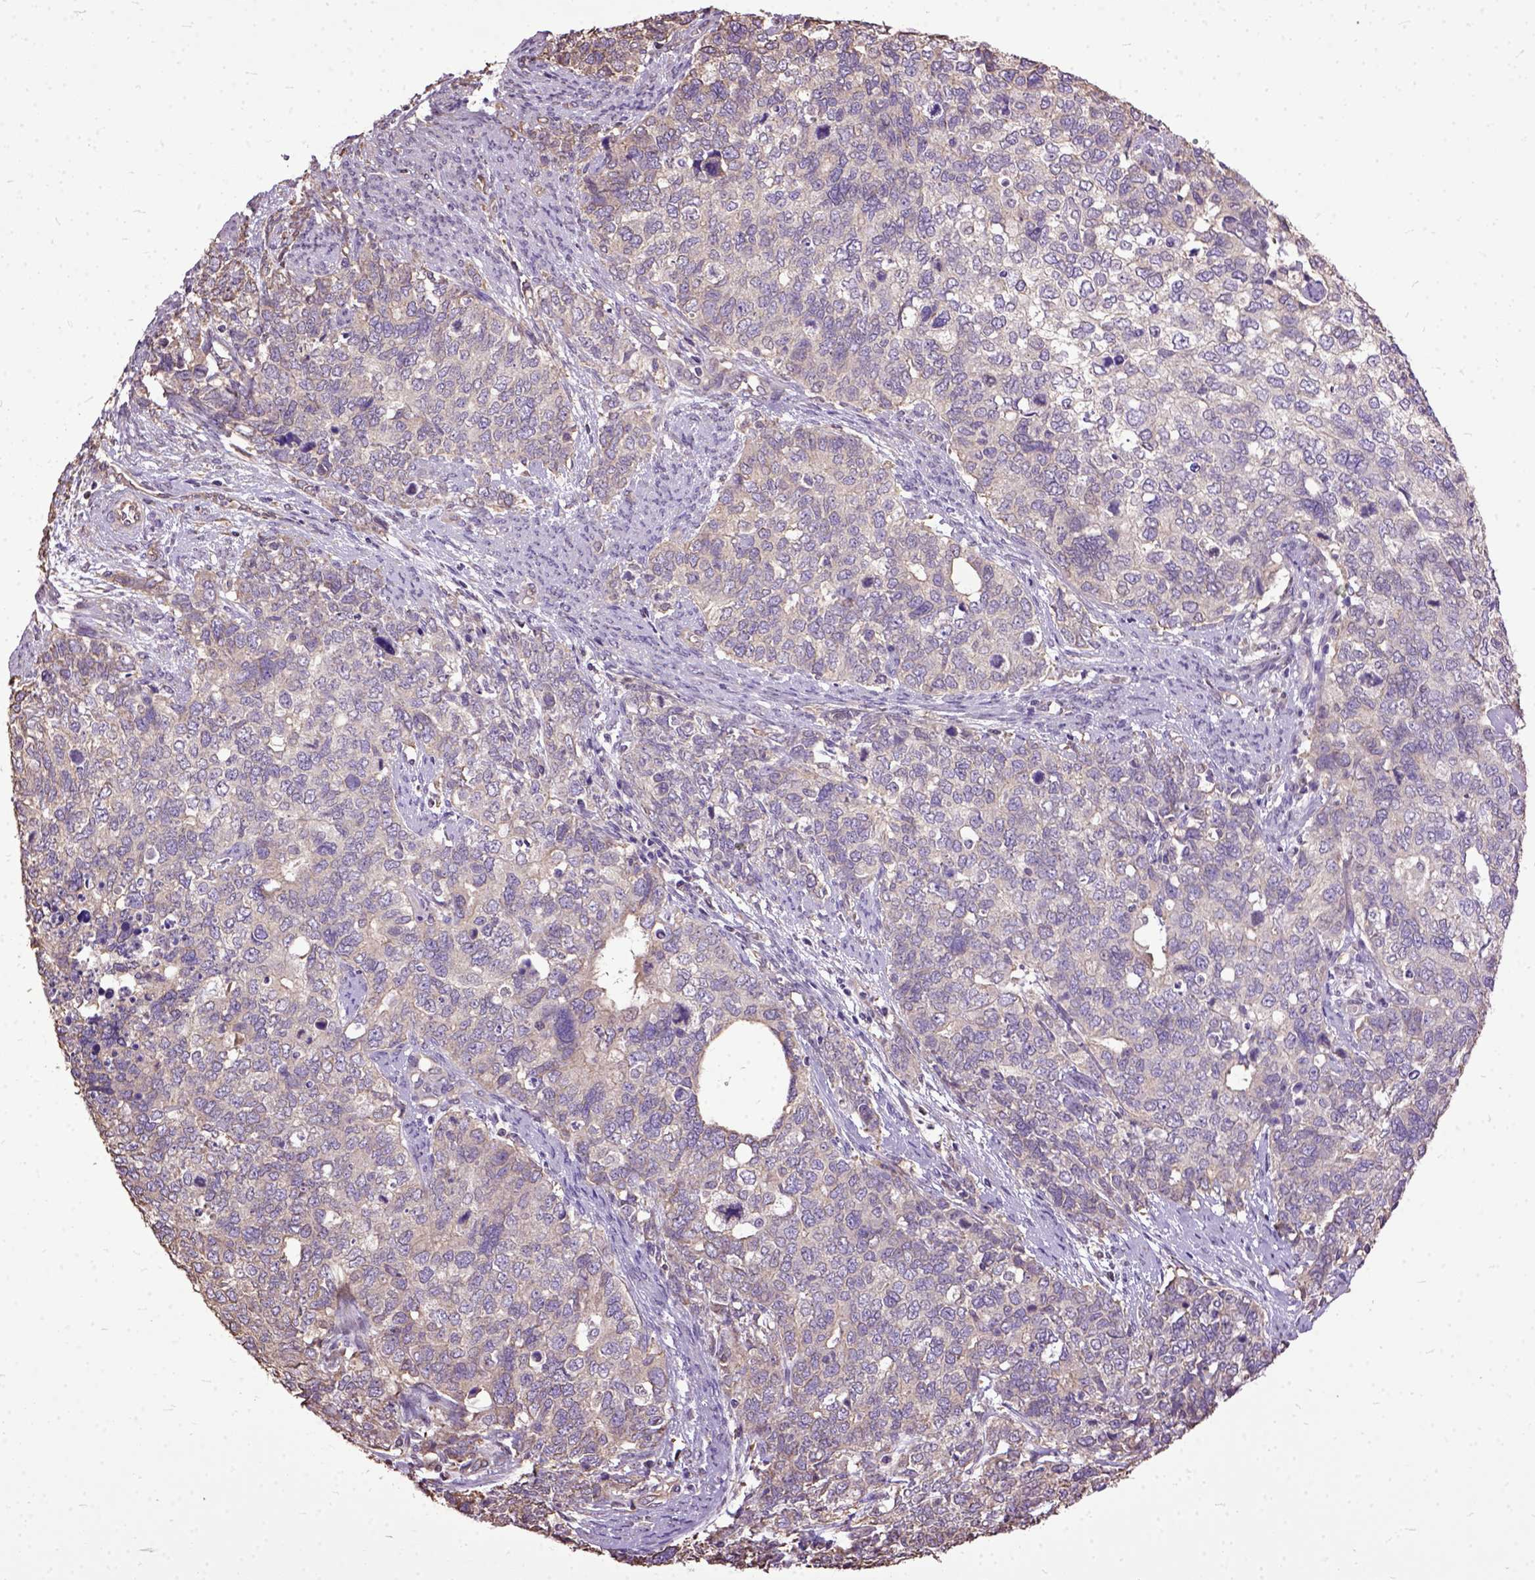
{"staining": {"intensity": "negative", "quantity": "none", "location": "none"}, "tissue": "cervical cancer", "cell_type": "Tumor cells", "image_type": "cancer", "snomed": [{"axis": "morphology", "description": "Squamous cell carcinoma, NOS"}, {"axis": "topography", "description": "Cervix"}], "caption": "The immunohistochemistry (IHC) image has no significant expression in tumor cells of squamous cell carcinoma (cervical) tissue.", "gene": "AREG", "patient": {"sex": "female", "age": 63}}